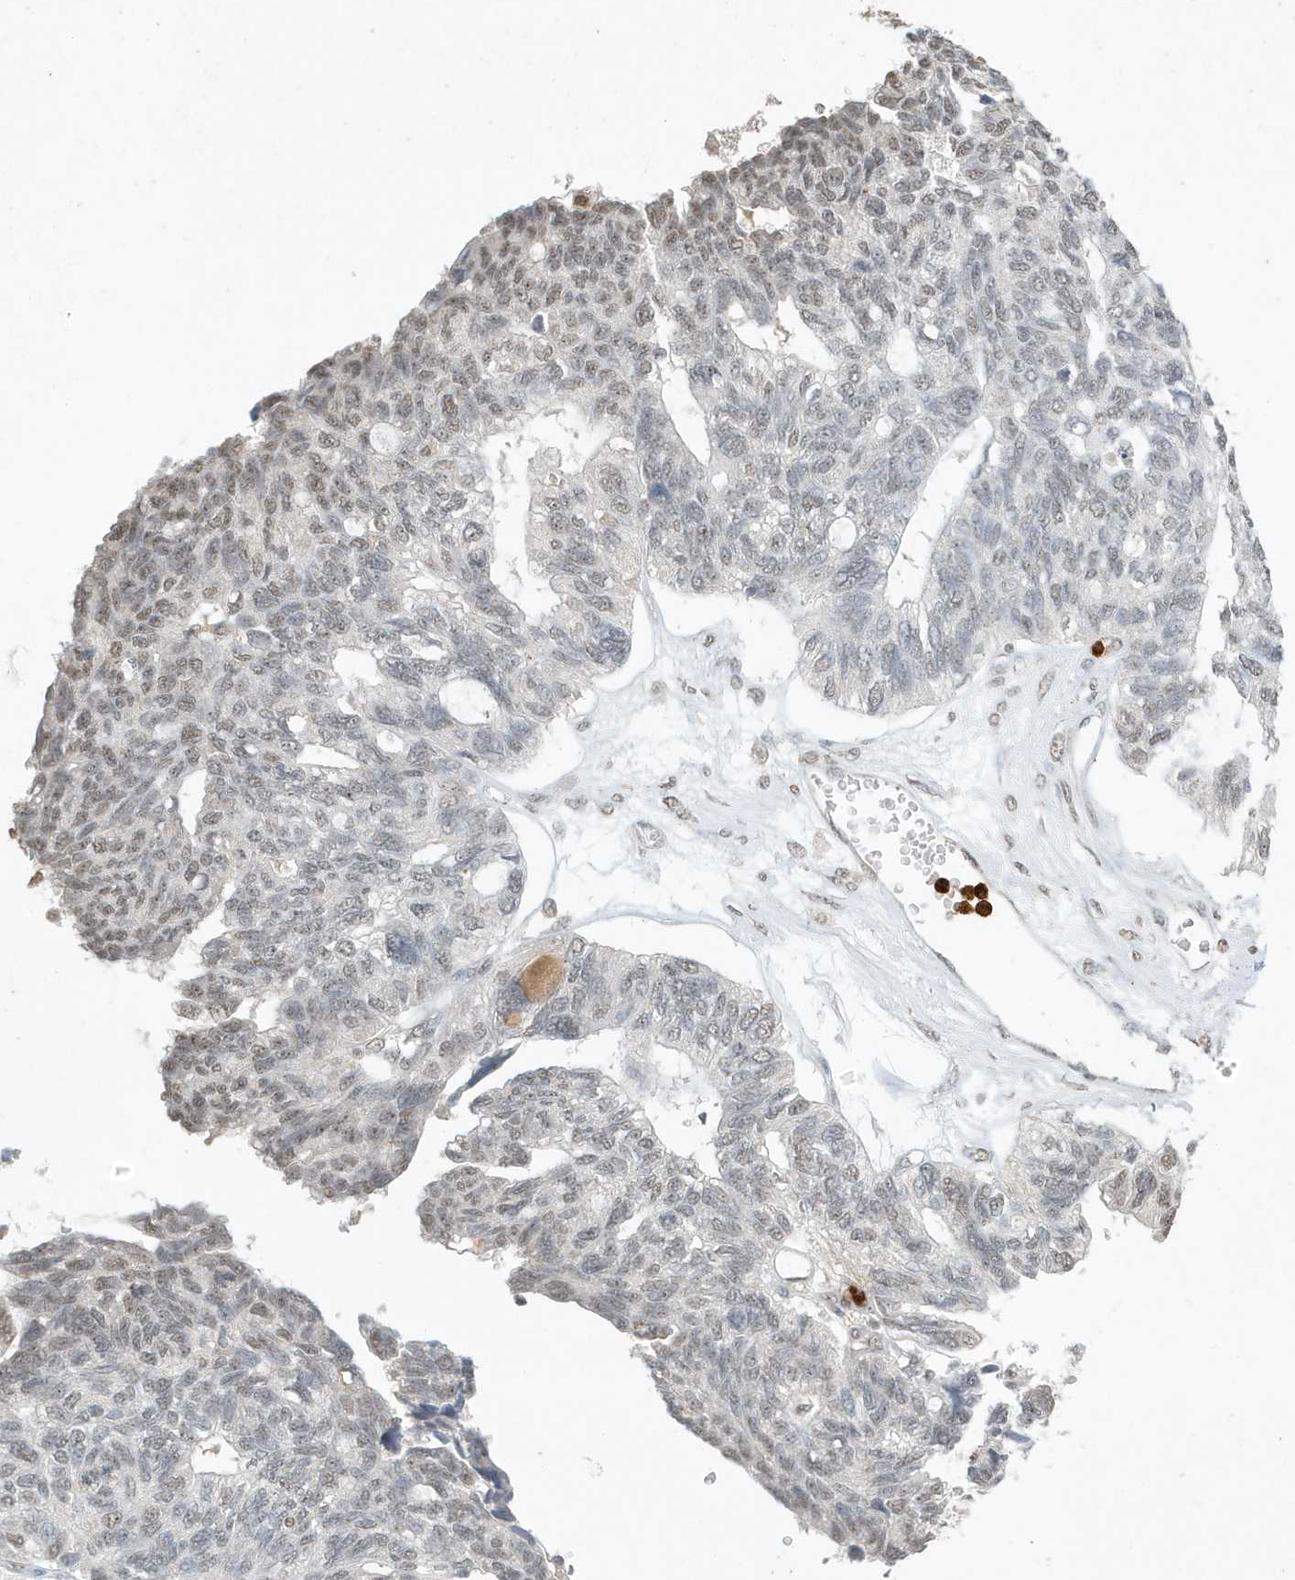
{"staining": {"intensity": "weak", "quantity": "<25%", "location": "nuclear"}, "tissue": "ovarian cancer", "cell_type": "Tumor cells", "image_type": "cancer", "snomed": [{"axis": "morphology", "description": "Cystadenocarcinoma, serous, NOS"}, {"axis": "topography", "description": "Ovary"}], "caption": "This is an immunohistochemistry histopathology image of human ovarian serous cystadenocarcinoma. There is no expression in tumor cells.", "gene": "DEFA1", "patient": {"sex": "female", "age": 79}}